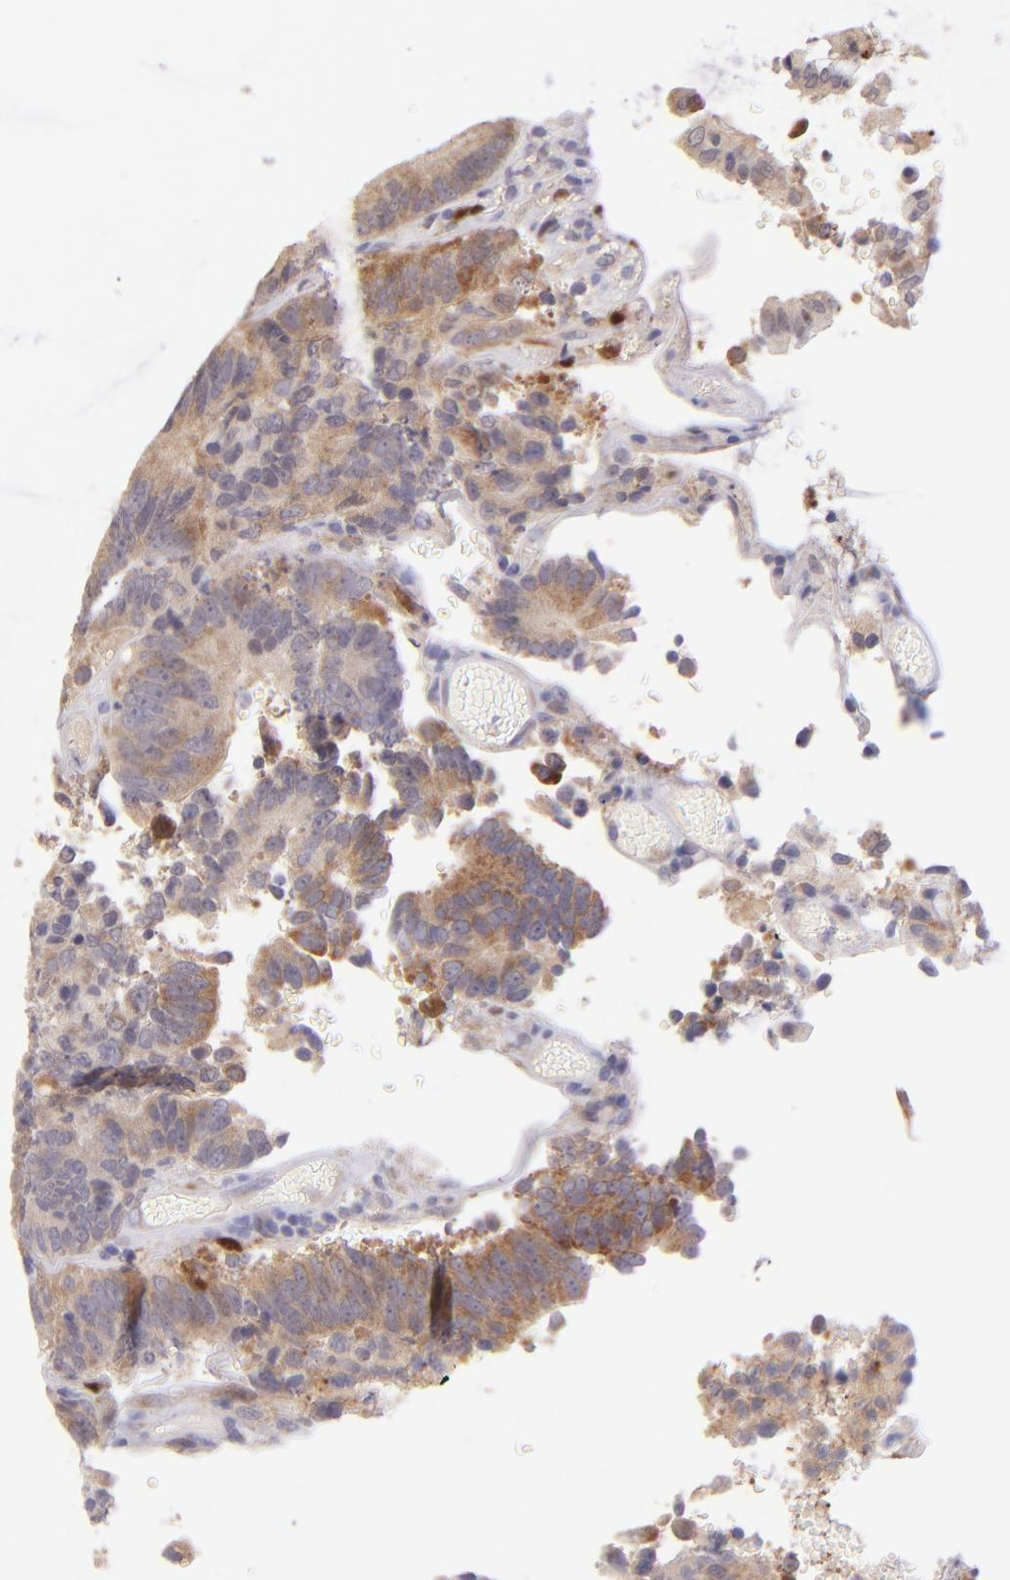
{"staining": {"intensity": "moderate", "quantity": ">75%", "location": "cytoplasmic/membranous"}, "tissue": "colorectal cancer", "cell_type": "Tumor cells", "image_type": "cancer", "snomed": [{"axis": "morphology", "description": "Normal tissue, NOS"}, {"axis": "morphology", "description": "Adenocarcinoma, NOS"}, {"axis": "topography", "description": "Colon"}], "caption": "Tumor cells exhibit medium levels of moderate cytoplasmic/membranous positivity in about >75% of cells in colorectal cancer (adenocarcinoma). Nuclei are stained in blue.", "gene": "SH2D4A", "patient": {"sex": "female", "age": 78}}